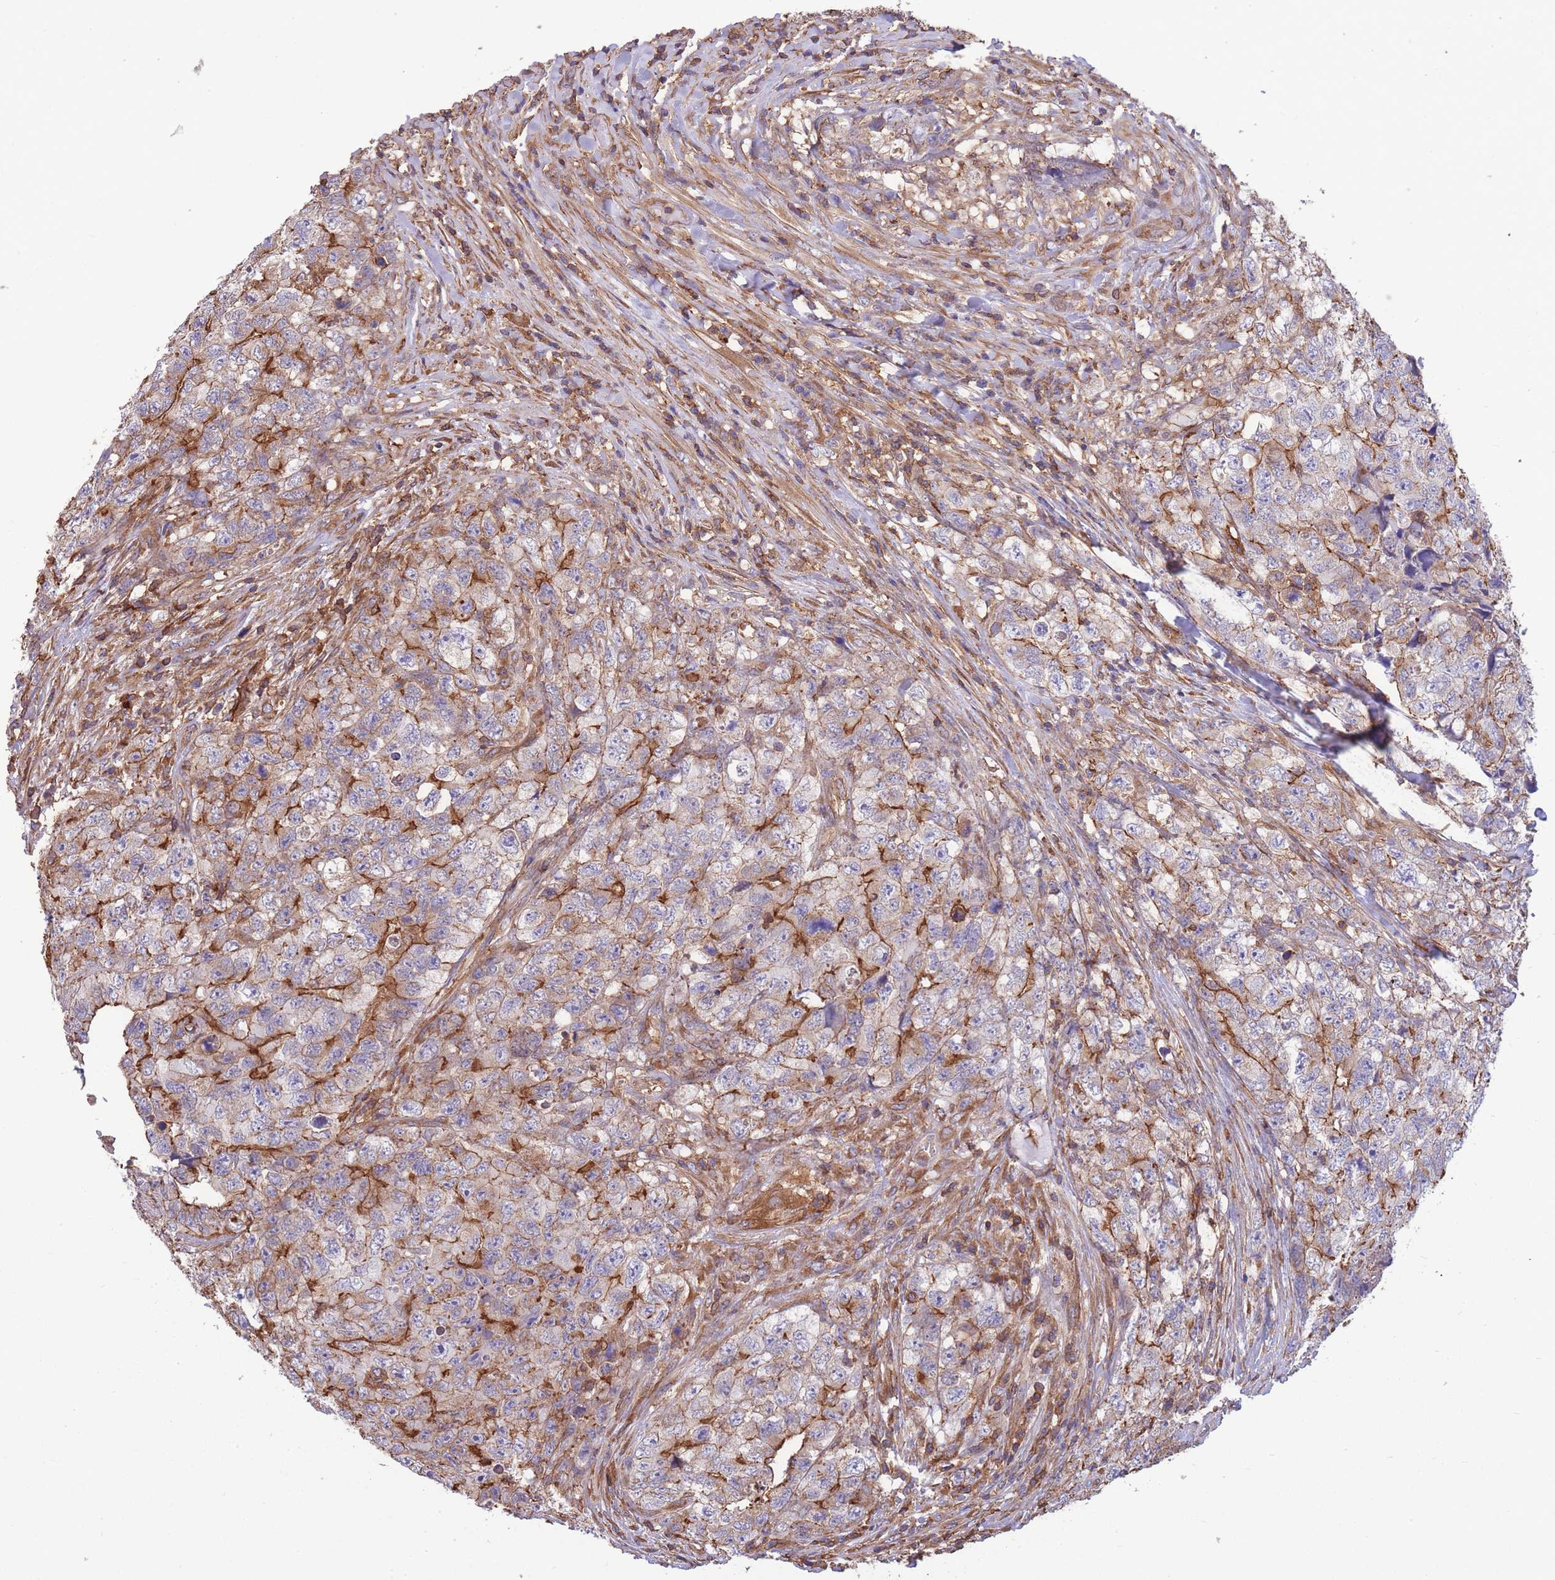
{"staining": {"intensity": "moderate", "quantity": "25%-75%", "location": "cytoplasmic/membranous"}, "tissue": "testis cancer", "cell_type": "Tumor cells", "image_type": "cancer", "snomed": [{"axis": "morphology", "description": "Carcinoma, Embryonal, NOS"}, {"axis": "topography", "description": "Testis"}], "caption": "Immunohistochemical staining of human testis cancer (embryonal carcinoma) displays medium levels of moderate cytoplasmic/membranous protein staining in about 25%-75% of tumor cells.", "gene": "LRRN4CL", "patient": {"sex": "male", "age": 31}}